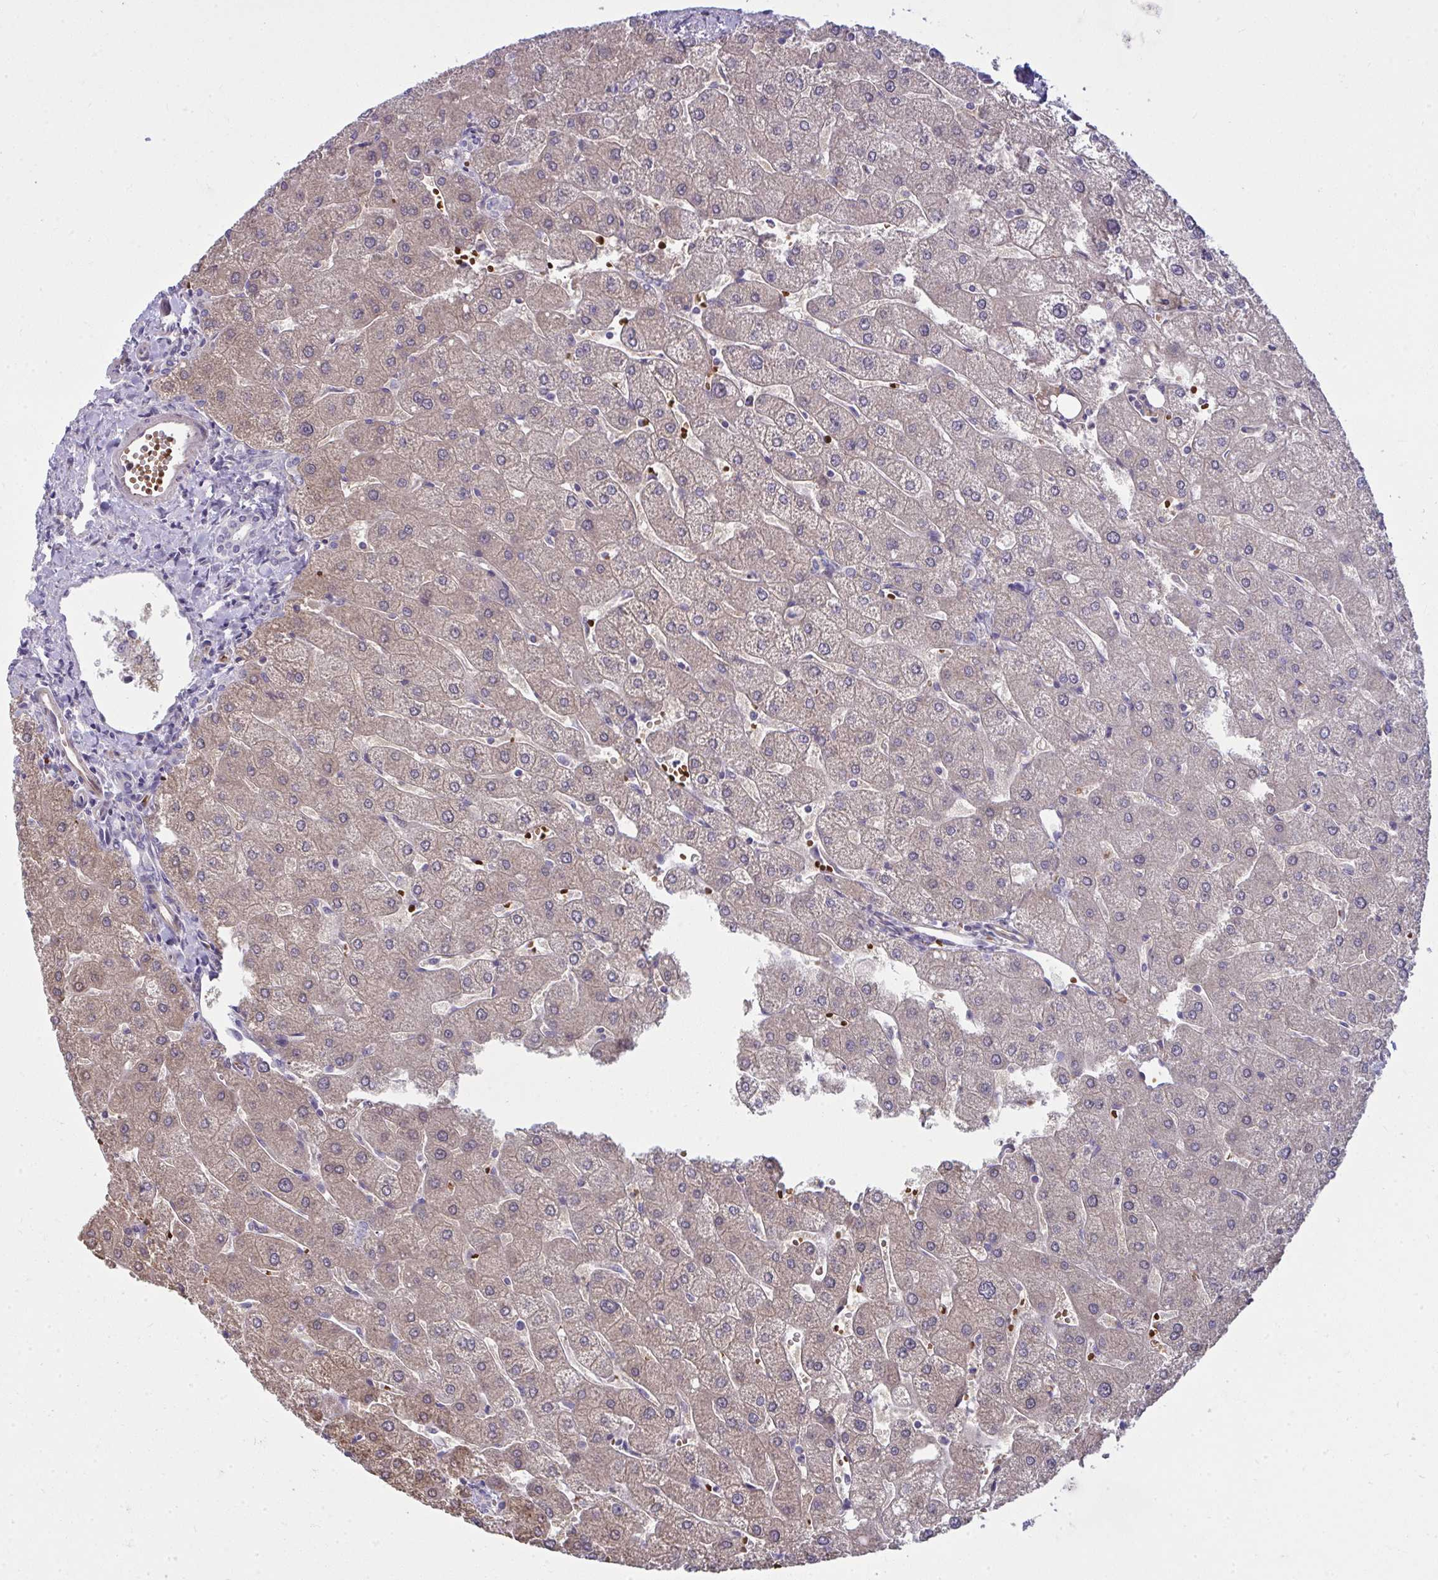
{"staining": {"intensity": "negative", "quantity": "none", "location": "none"}, "tissue": "liver", "cell_type": "Cholangiocytes", "image_type": "normal", "snomed": [{"axis": "morphology", "description": "Normal tissue, NOS"}, {"axis": "topography", "description": "Liver"}], "caption": "The photomicrograph displays no staining of cholangiocytes in unremarkable liver.", "gene": "SLC14A1", "patient": {"sex": "male", "age": 67}}